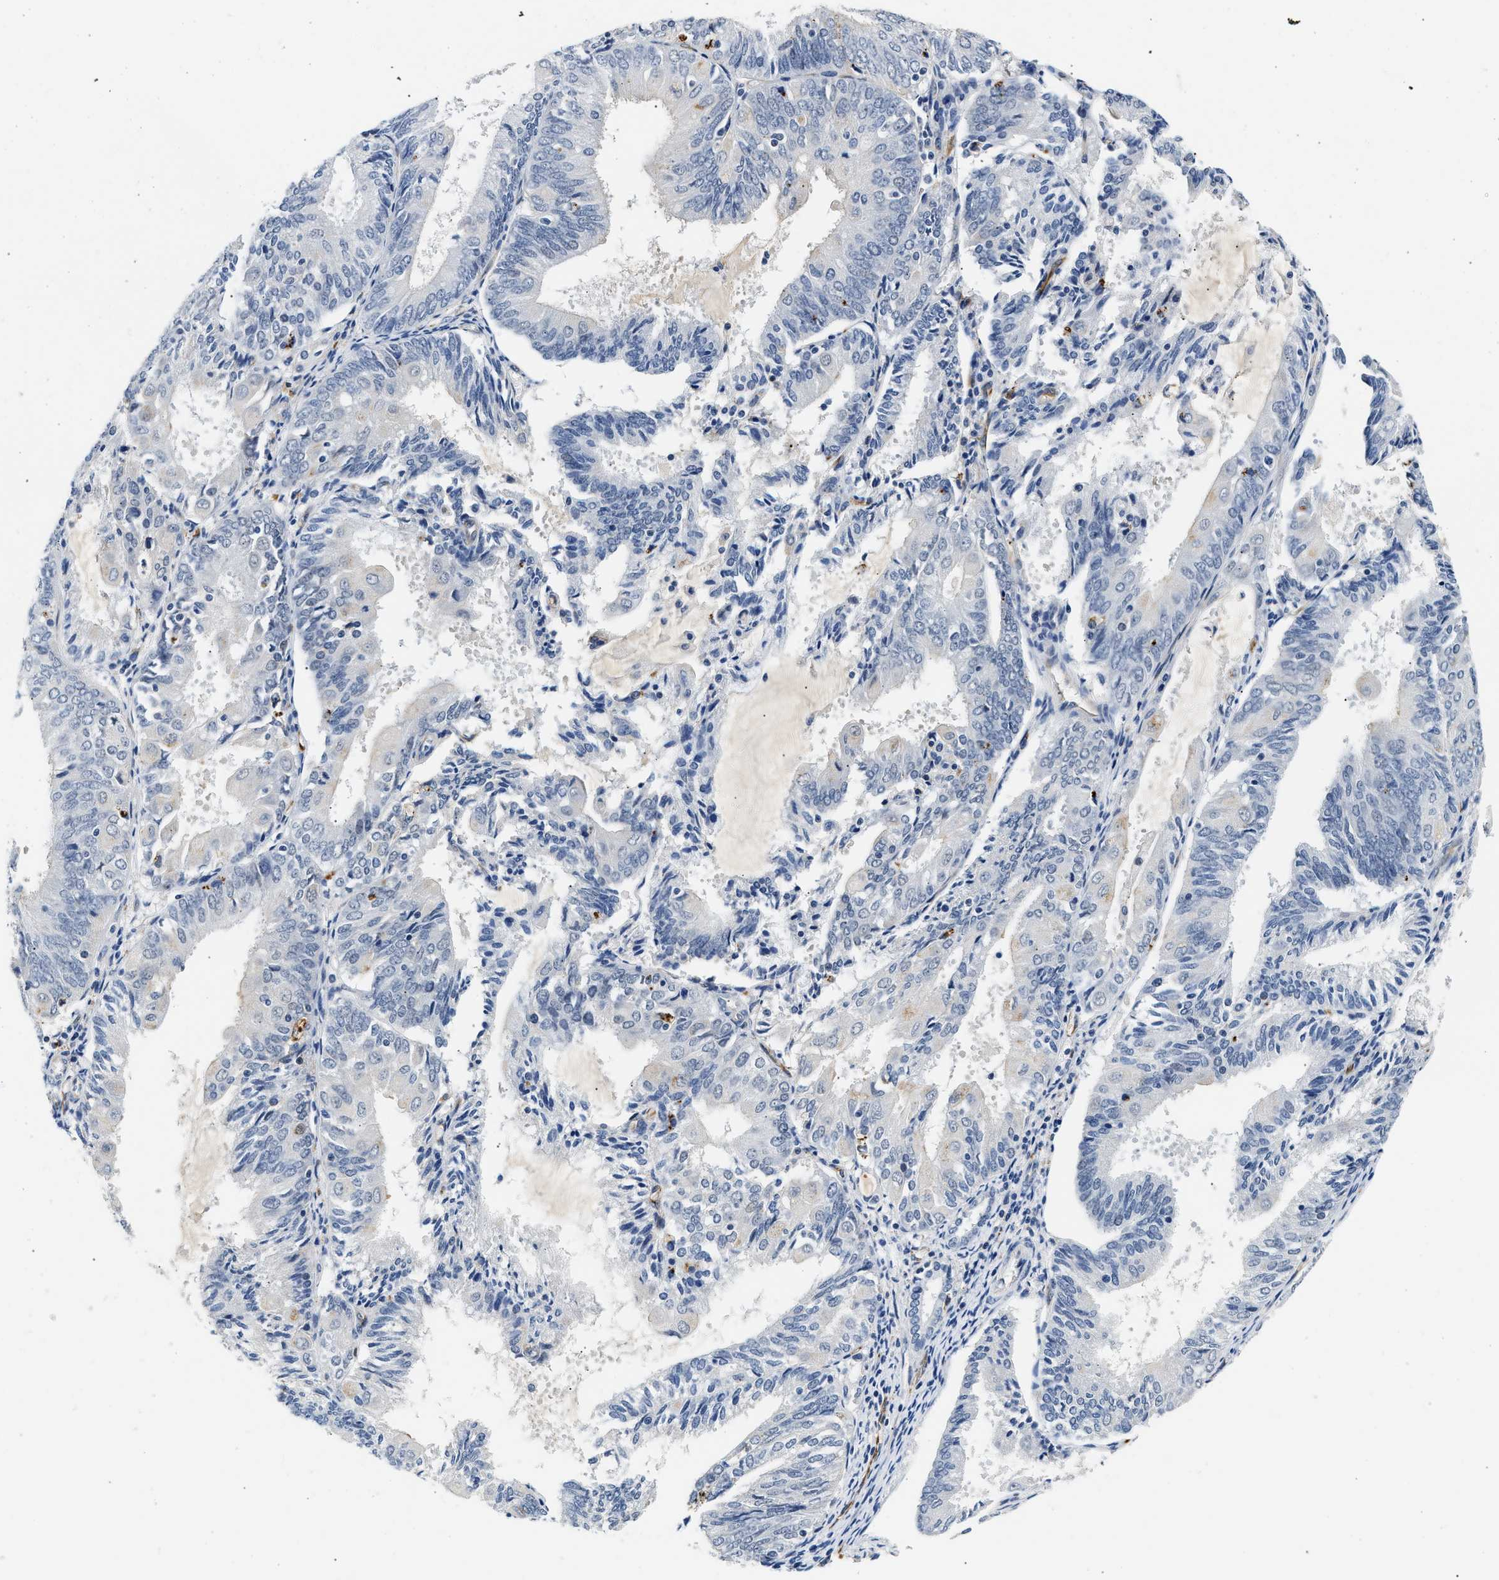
{"staining": {"intensity": "negative", "quantity": "none", "location": "none"}, "tissue": "endometrial cancer", "cell_type": "Tumor cells", "image_type": "cancer", "snomed": [{"axis": "morphology", "description": "Adenocarcinoma, NOS"}, {"axis": "topography", "description": "Endometrium"}], "caption": "The immunohistochemistry (IHC) photomicrograph has no significant staining in tumor cells of endometrial adenocarcinoma tissue. (DAB (3,3'-diaminobenzidine) immunohistochemistry (IHC) with hematoxylin counter stain).", "gene": "MED22", "patient": {"sex": "female", "age": 81}}